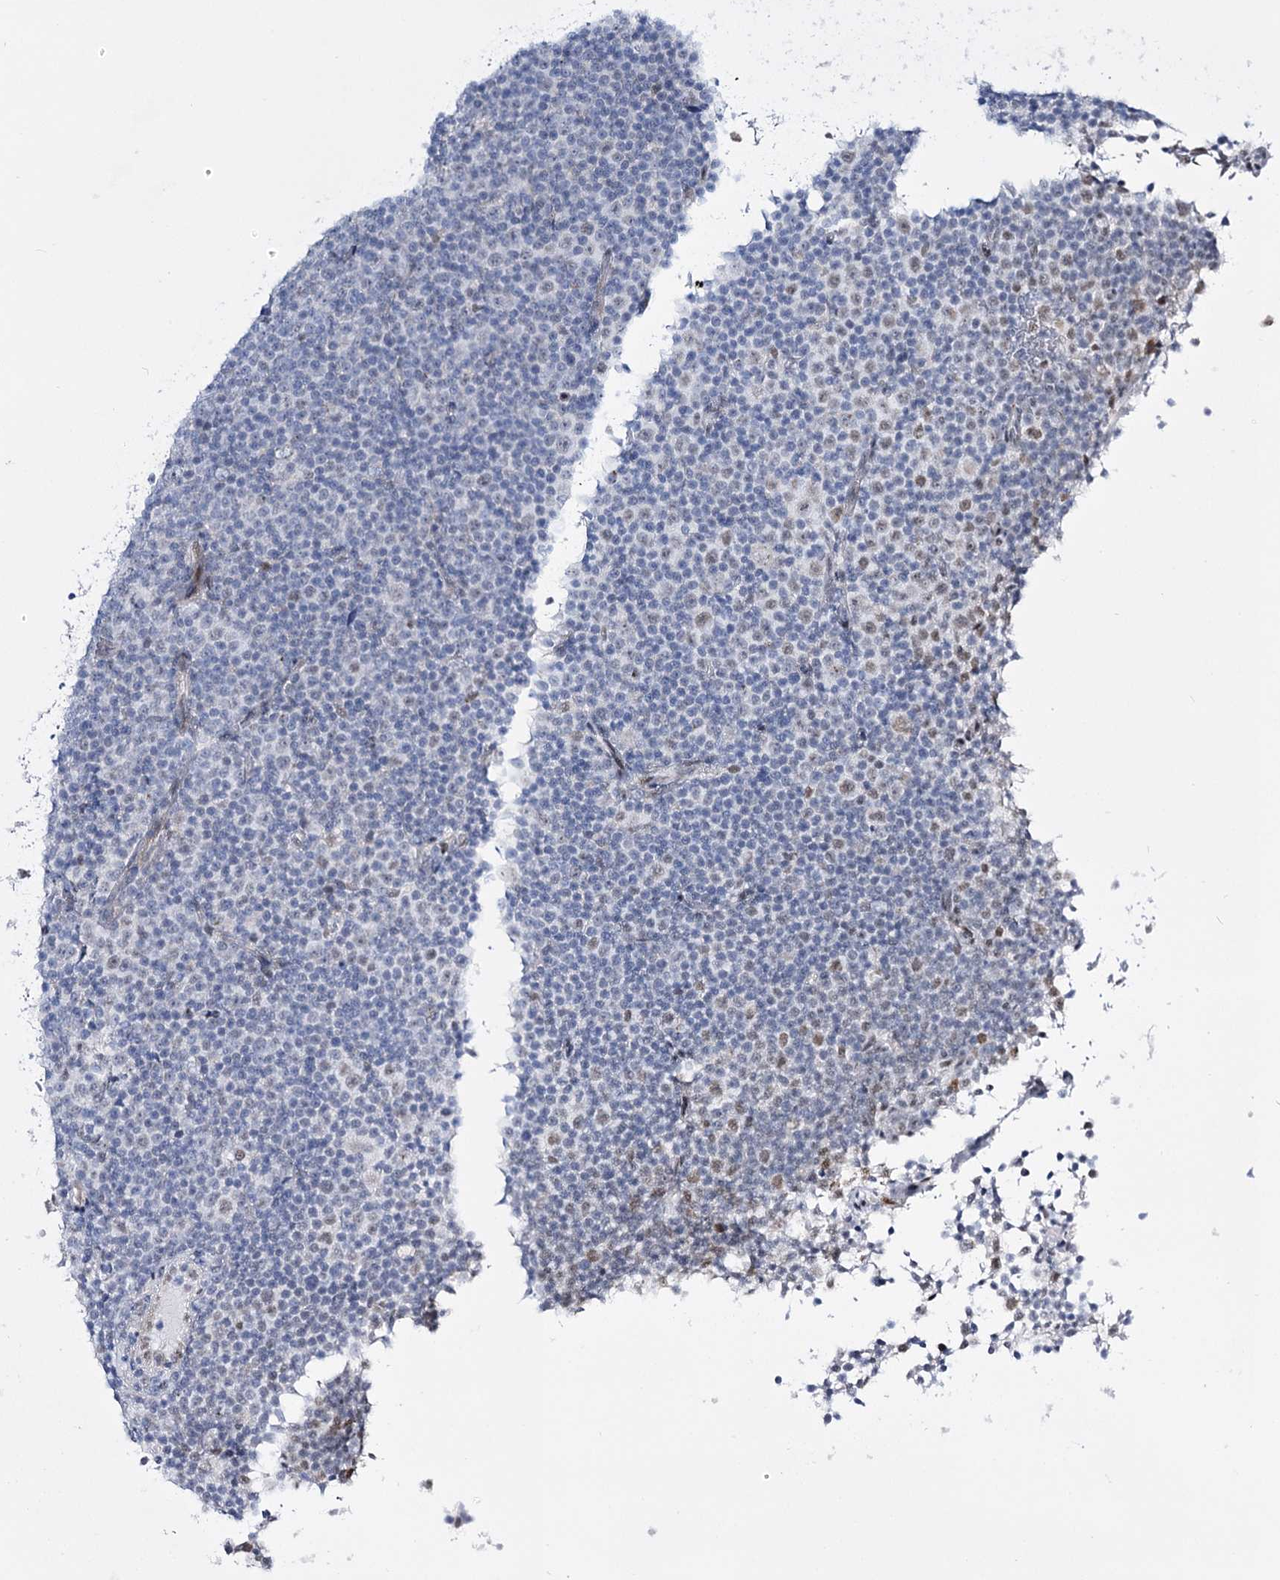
{"staining": {"intensity": "negative", "quantity": "none", "location": "none"}, "tissue": "lymphoma", "cell_type": "Tumor cells", "image_type": "cancer", "snomed": [{"axis": "morphology", "description": "Malignant lymphoma, non-Hodgkin's type, Low grade"}, {"axis": "topography", "description": "Lymph node"}], "caption": "A photomicrograph of lymphoma stained for a protein displays no brown staining in tumor cells.", "gene": "RBM15B", "patient": {"sex": "female", "age": 67}}